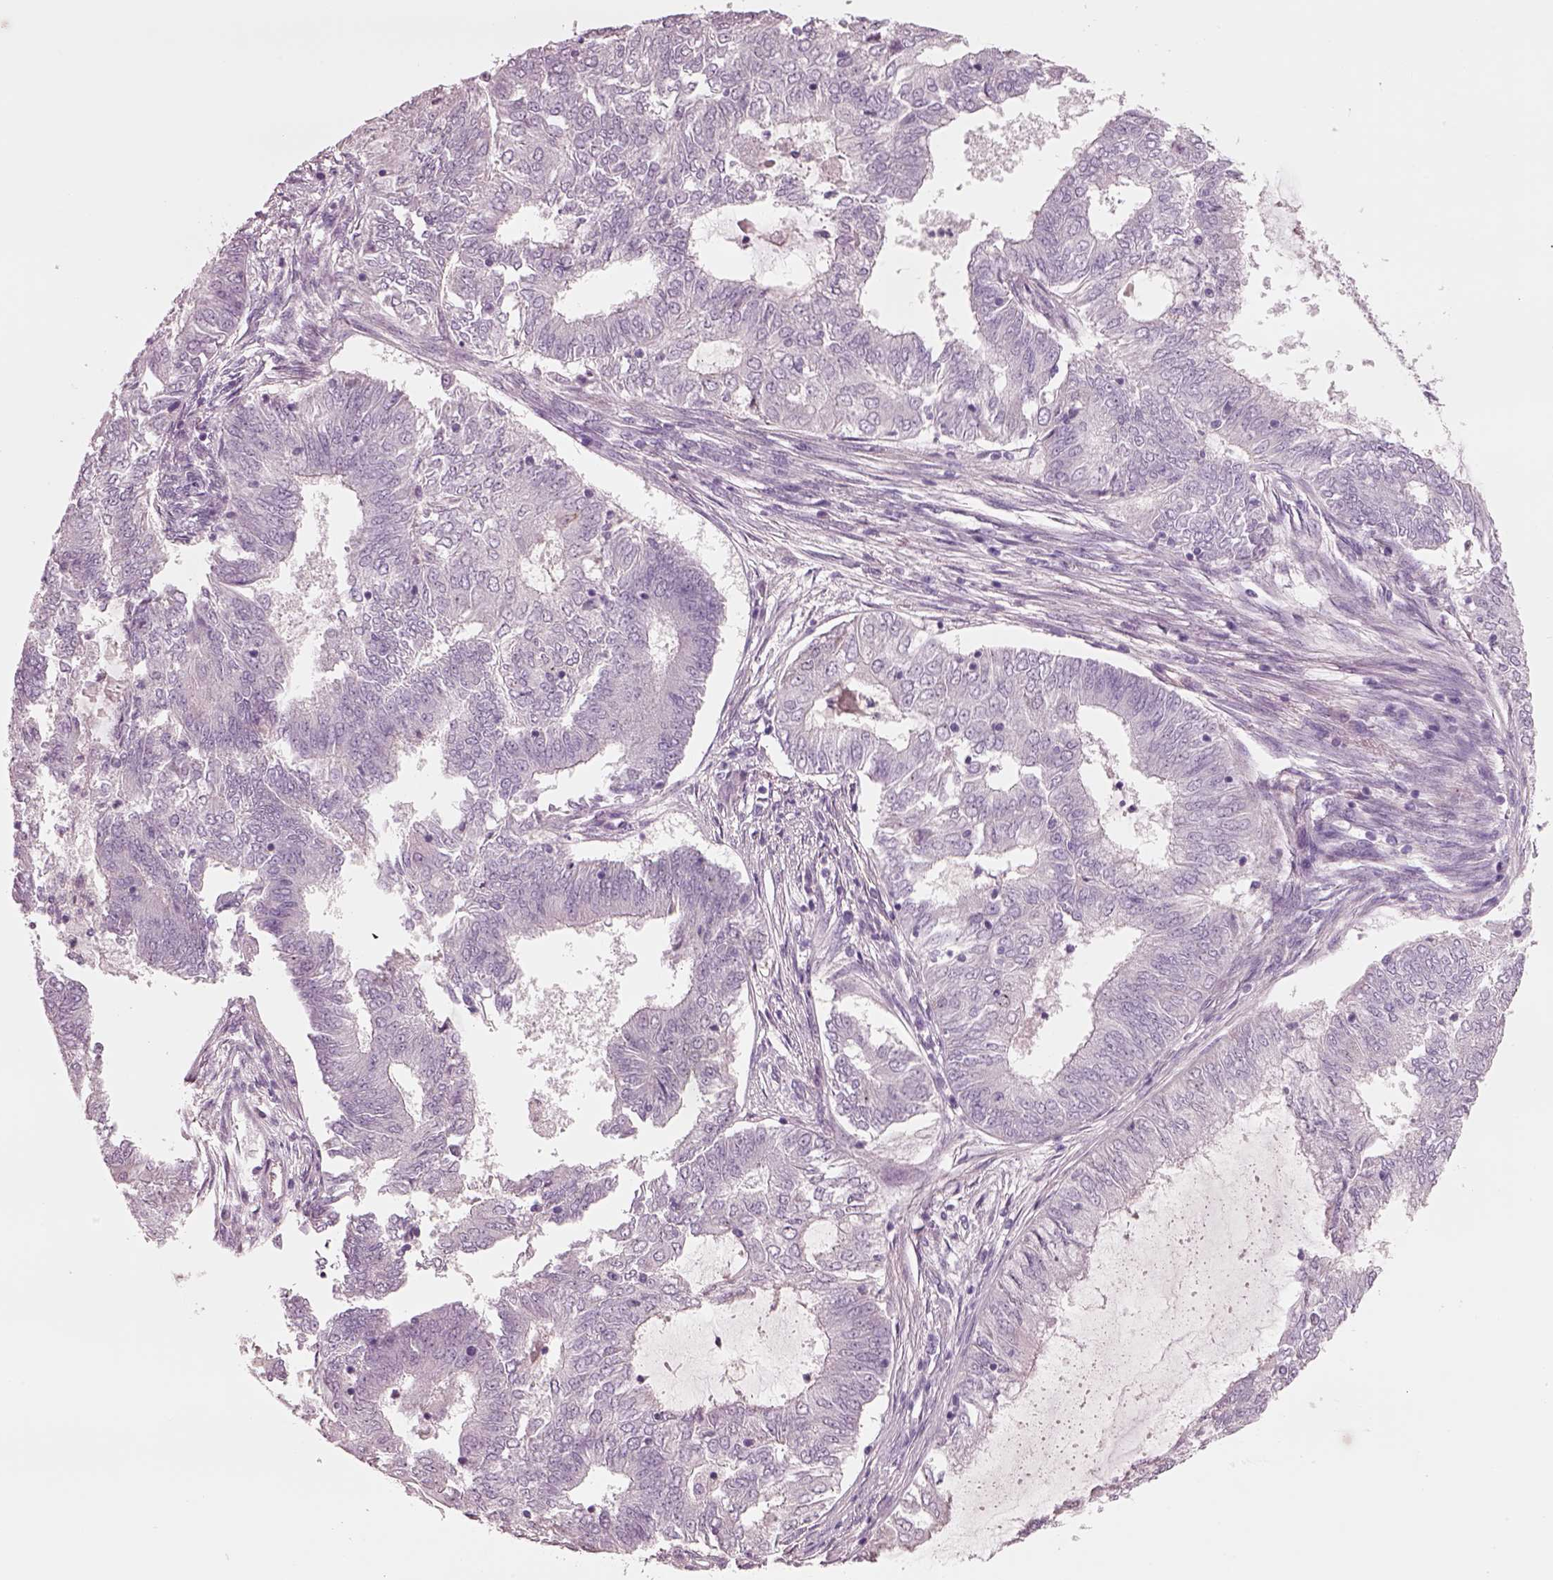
{"staining": {"intensity": "negative", "quantity": "none", "location": "none"}, "tissue": "endometrial cancer", "cell_type": "Tumor cells", "image_type": "cancer", "snomed": [{"axis": "morphology", "description": "Adenocarcinoma, NOS"}, {"axis": "topography", "description": "Endometrium"}], "caption": "Micrograph shows no significant protein positivity in tumor cells of endometrial cancer (adenocarcinoma).", "gene": "IGLL1", "patient": {"sex": "female", "age": 62}}